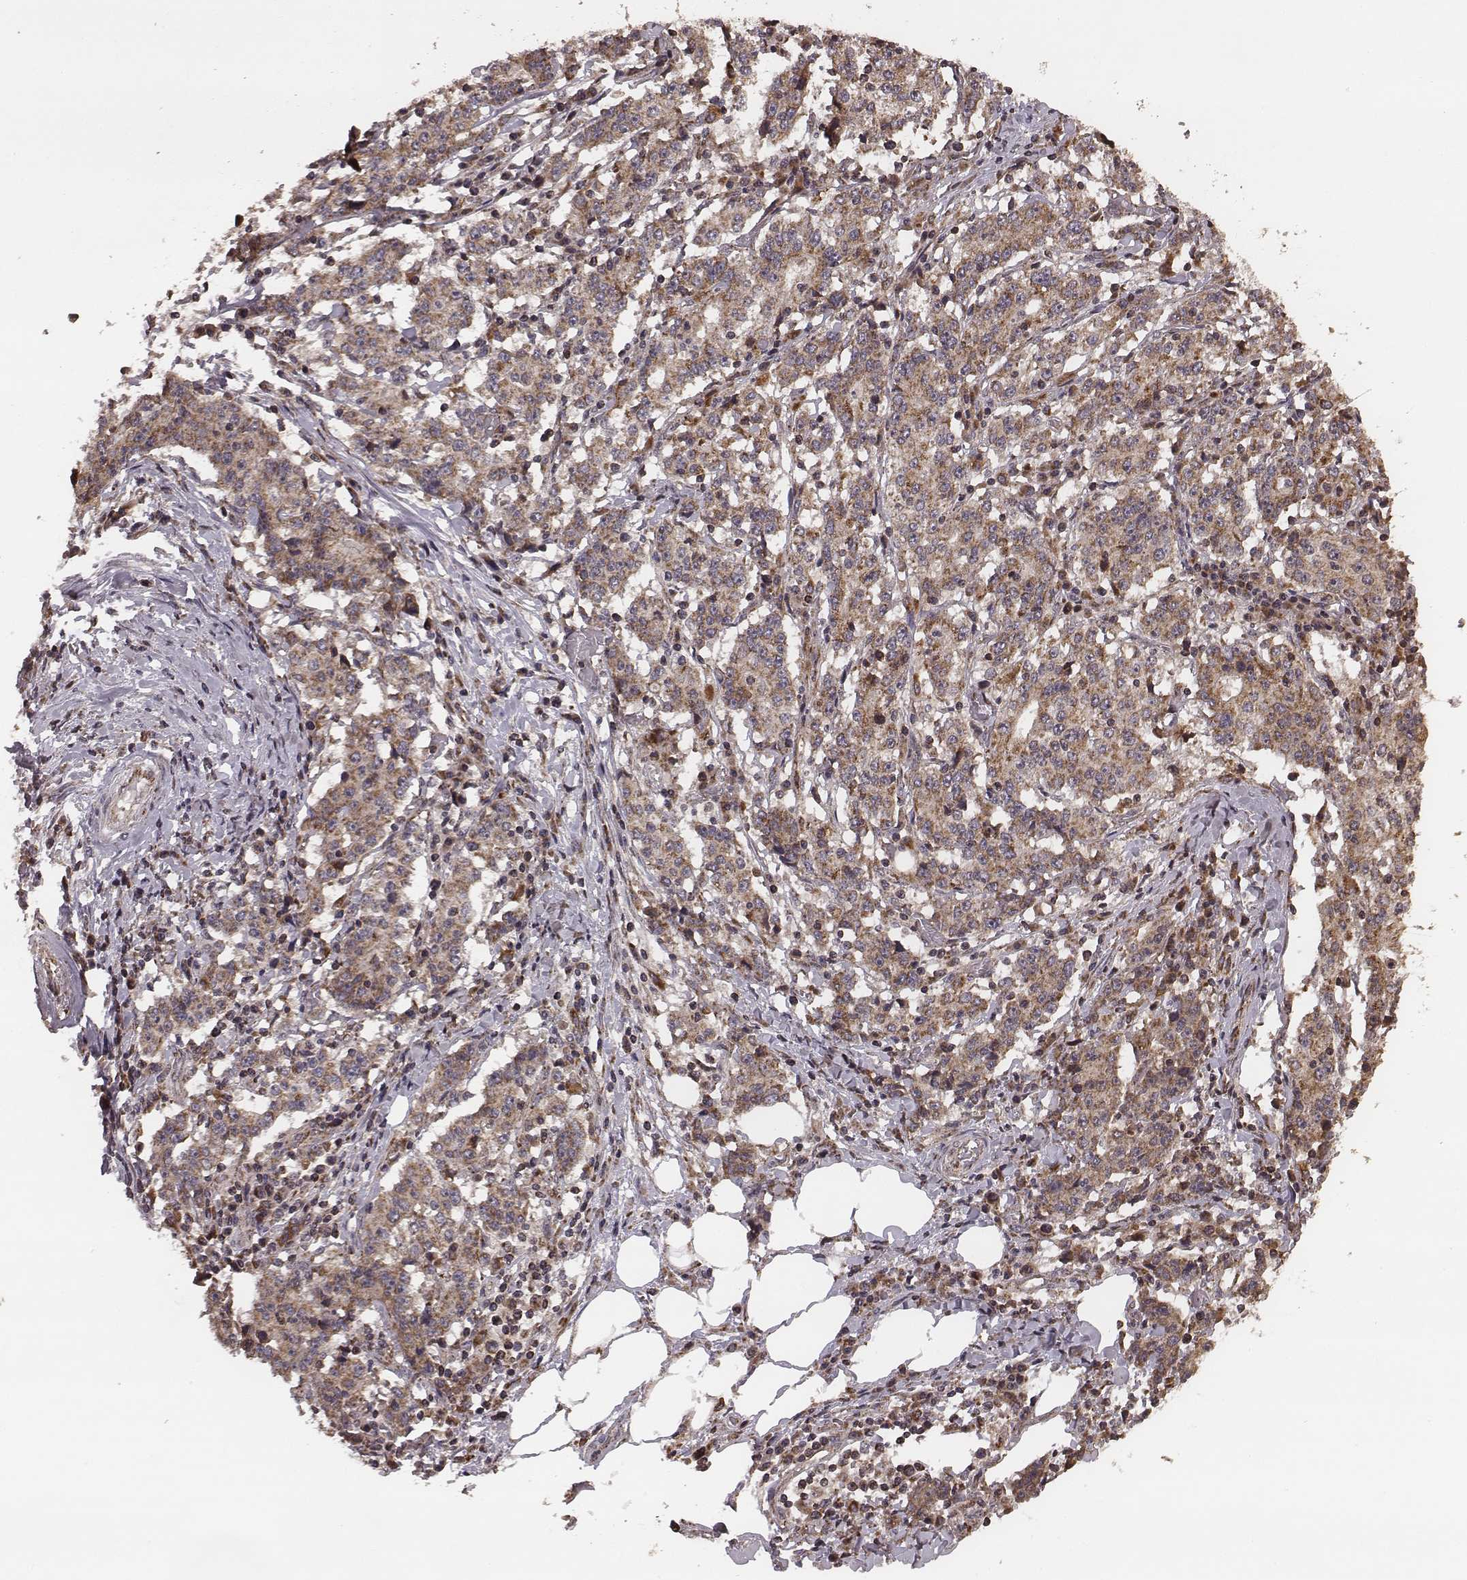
{"staining": {"intensity": "moderate", "quantity": ">75%", "location": "cytoplasmic/membranous"}, "tissue": "stomach cancer", "cell_type": "Tumor cells", "image_type": "cancer", "snomed": [{"axis": "morphology", "description": "Adenocarcinoma, NOS"}, {"axis": "topography", "description": "Stomach"}], "caption": "Protein expression analysis of adenocarcinoma (stomach) reveals moderate cytoplasmic/membranous staining in approximately >75% of tumor cells.", "gene": "ZDHHC21", "patient": {"sex": "male", "age": 59}}